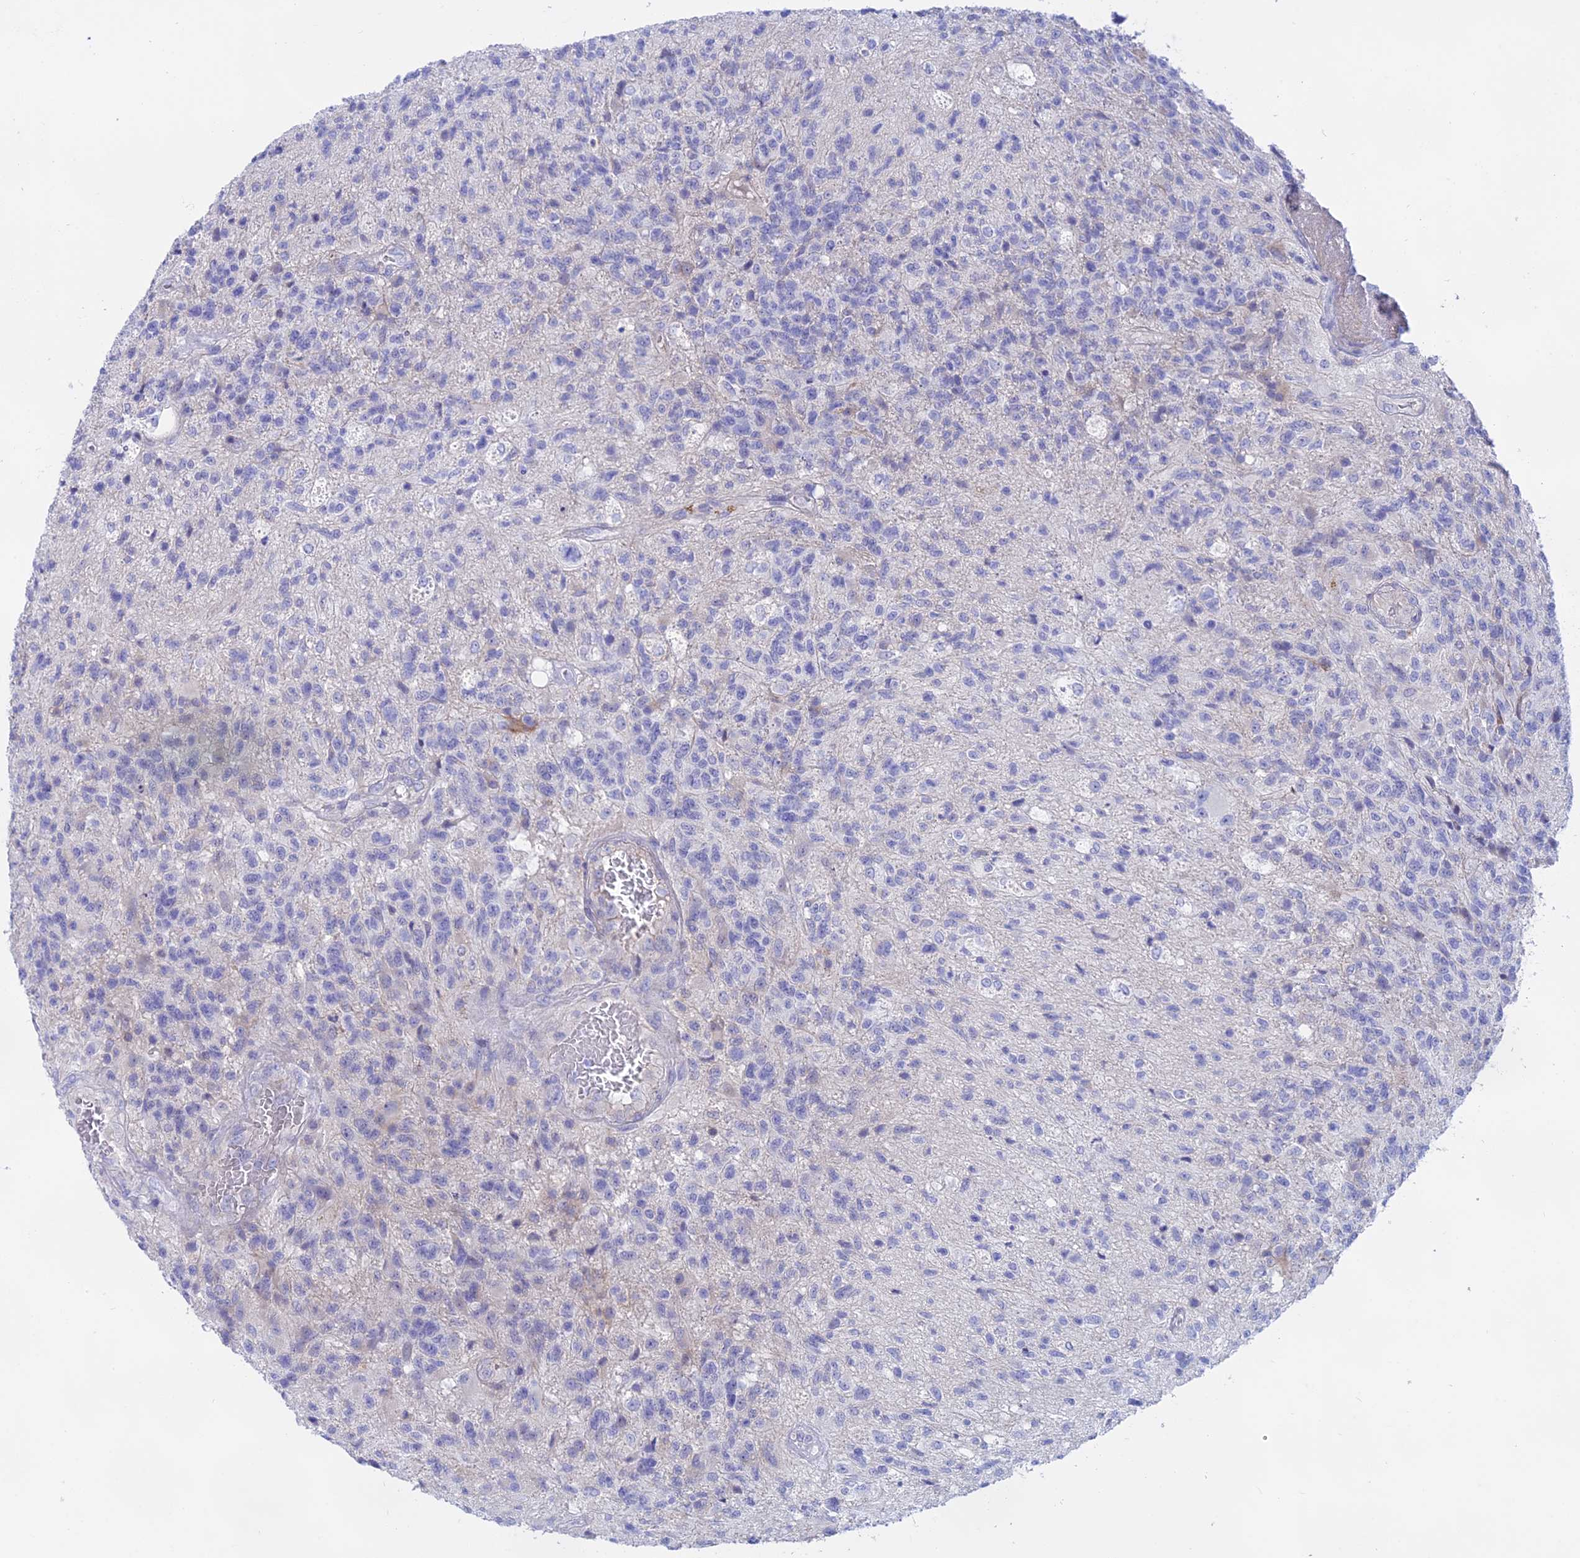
{"staining": {"intensity": "negative", "quantity": "none", "location": "none"}, "tissue": "glioma", "cell_type": "Tumor cells", "image_type": "cancer", "snomed": [{"axis": "morphology", "description": "Glioma, malignant, High grade"}, {"axis": "topography", "description": "Brain"}], "caption": "The histopathology image exhibits no significant expression in tumor cells of glioma.", "gene": "GLB1L", "patient": {"sex": "male", "age": 56}}